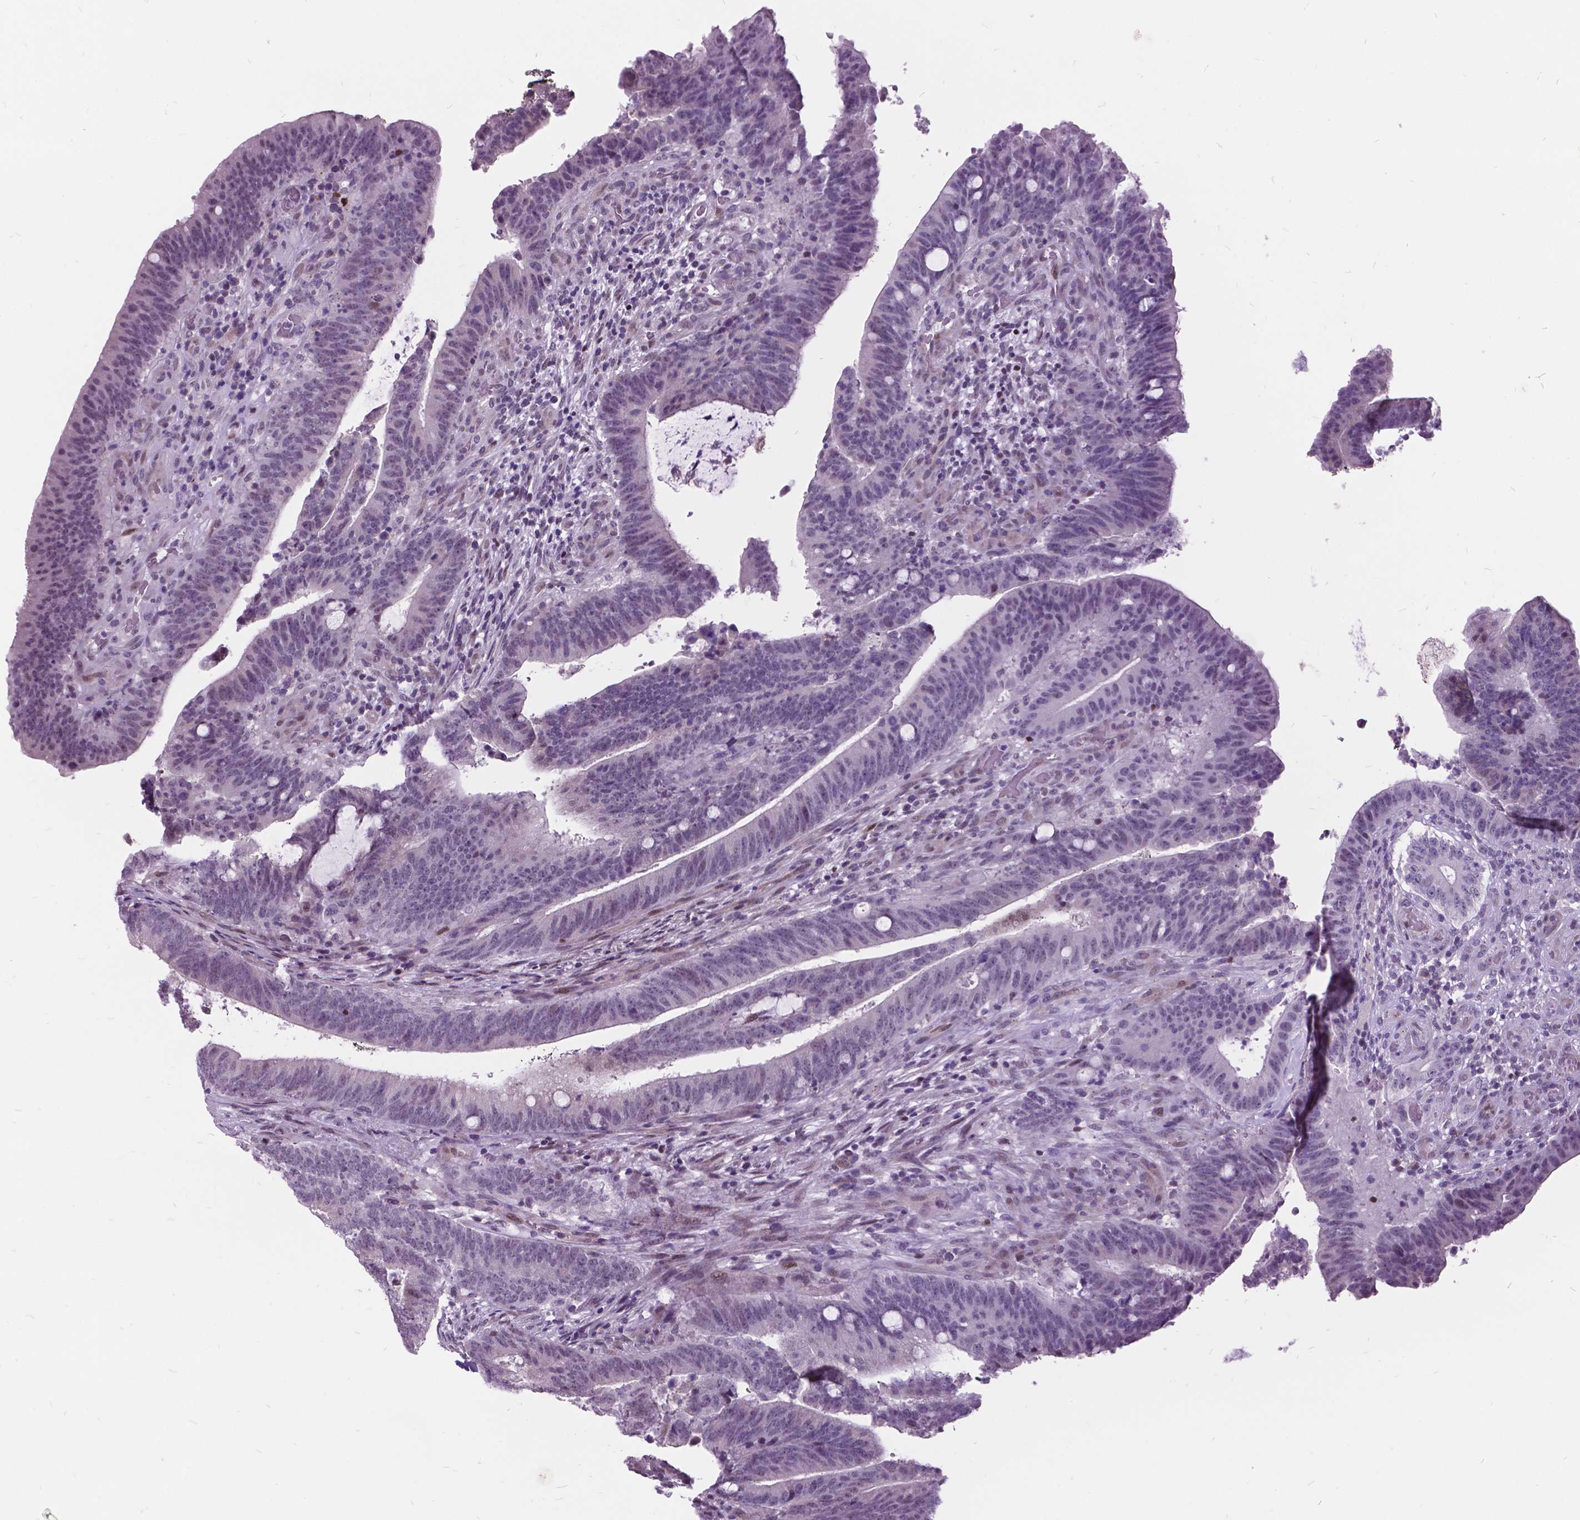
{"staining": {"intensity": "negative", "quantity": "none", "location": "none"}, "tissue": "colorectal cancer", "cell_type": "Tumor cells", "image_type": "cancer", "snomed": [{"axis": "morphology", "description": "Adenocarcinoma, NOS"}, {"axis": "topography", "description": "Colon"}], "caption": "Immunohistochemistry (IHC) histopathology image of colorectal cancer (adenocarcinoma) stained for a protein (brown), which demonstrates no expression in tumor cells.", "gene": "DPF3", "patient": {"sex": "female", "age": 43}}